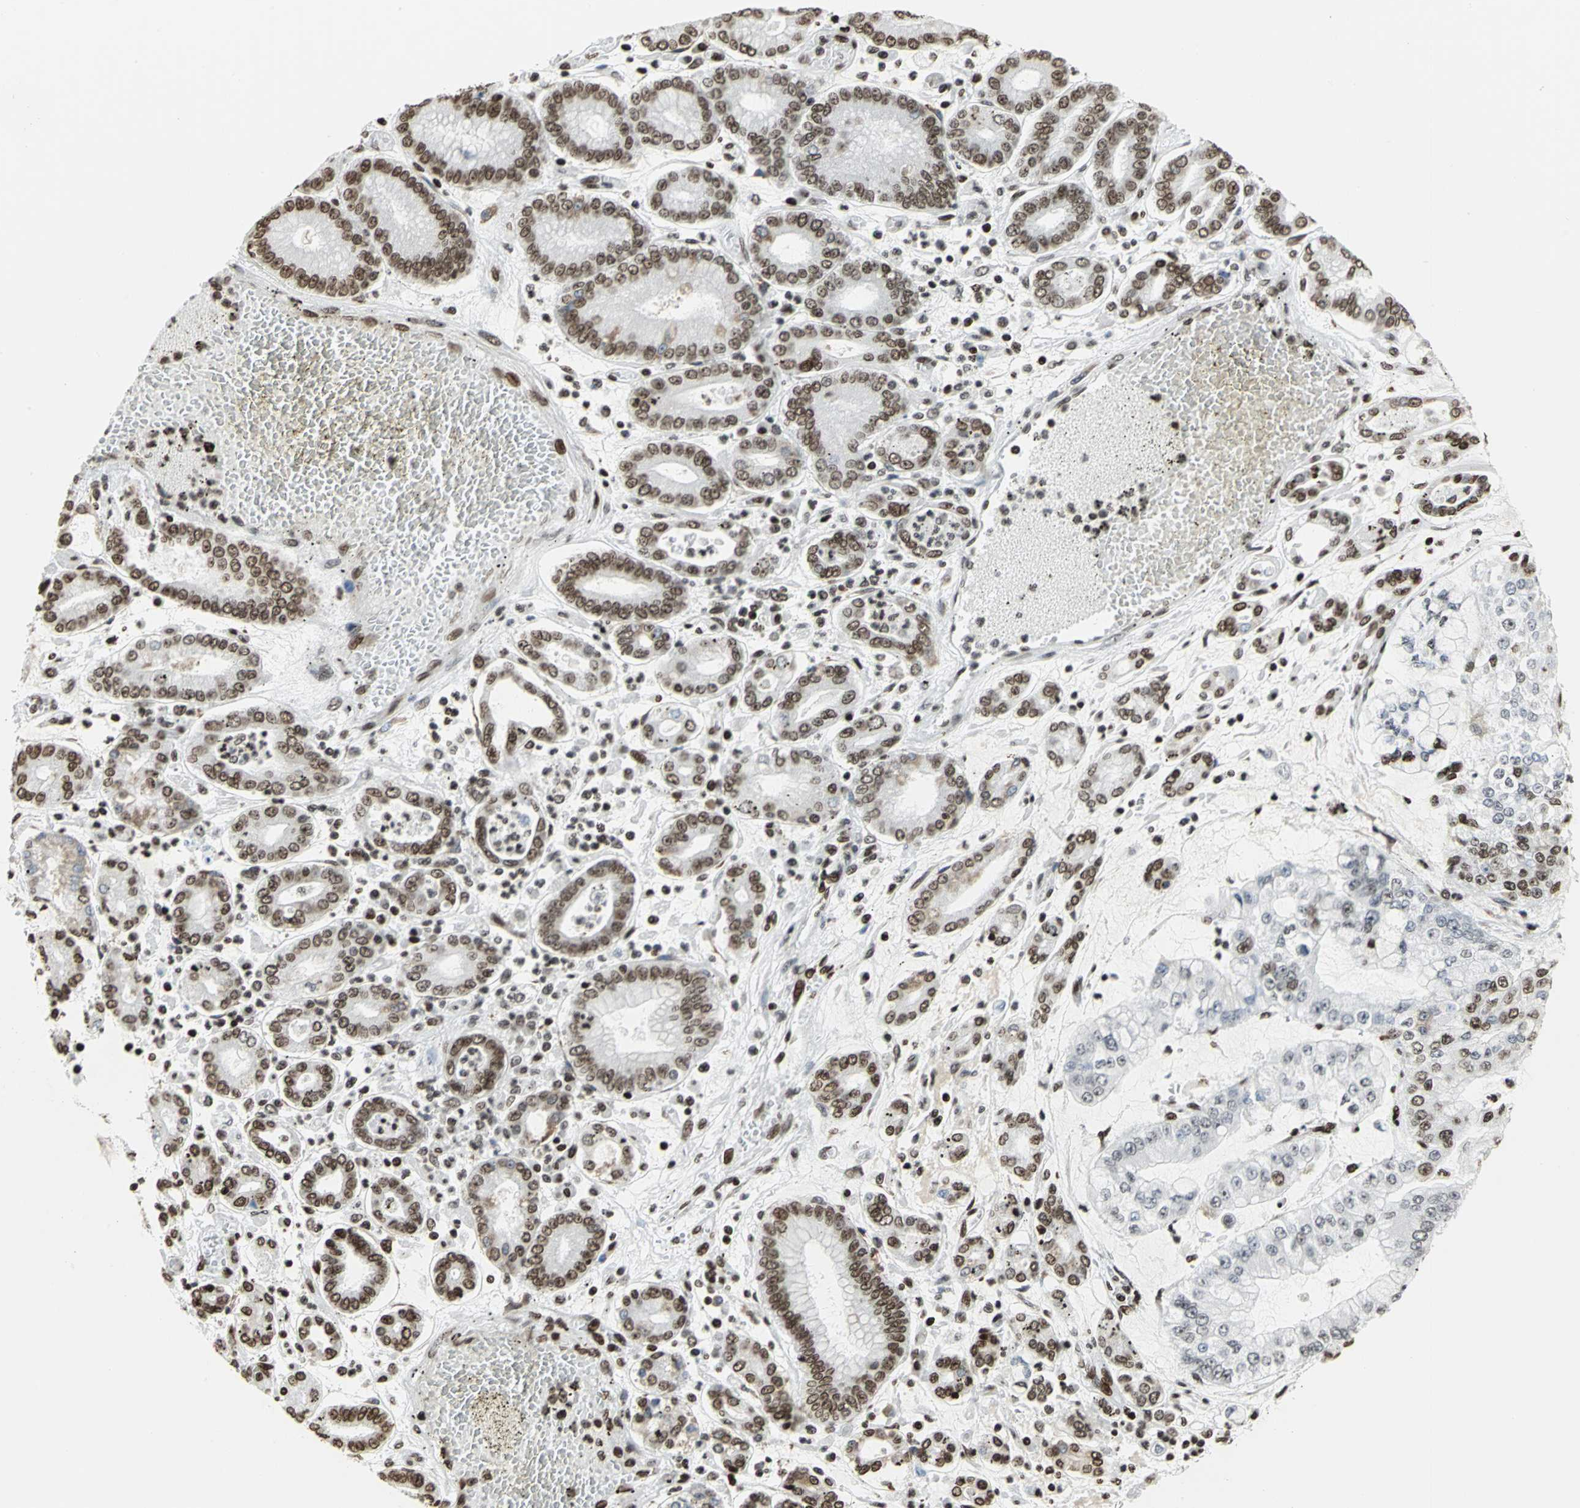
{"staining": {"intensity": "strong", "quantity": ">75%", "location": "nuclear"}, "tissue": "stomach cancer", "cell_type": "Tumor cells", "image_type": "cancer", "snomed": [{"axis": "morphology", "description": "Normal tissue, NOS"}, {"axis": "morphology", "description": "Adenocarcinoma, NOS"}, {"axis": "topography", "description": "Stomach, upper"}, {"axis": "topography", "description": "Stomach"}], "caption": "This image exhibits immunohistochemistry (IHC) staining of adenocarcinoma (stomach), with high strong nuclear positivity in about >75% of tumor cells.", "gene": "HMGB1", "patient": {"sex": "male", "age": 76}}